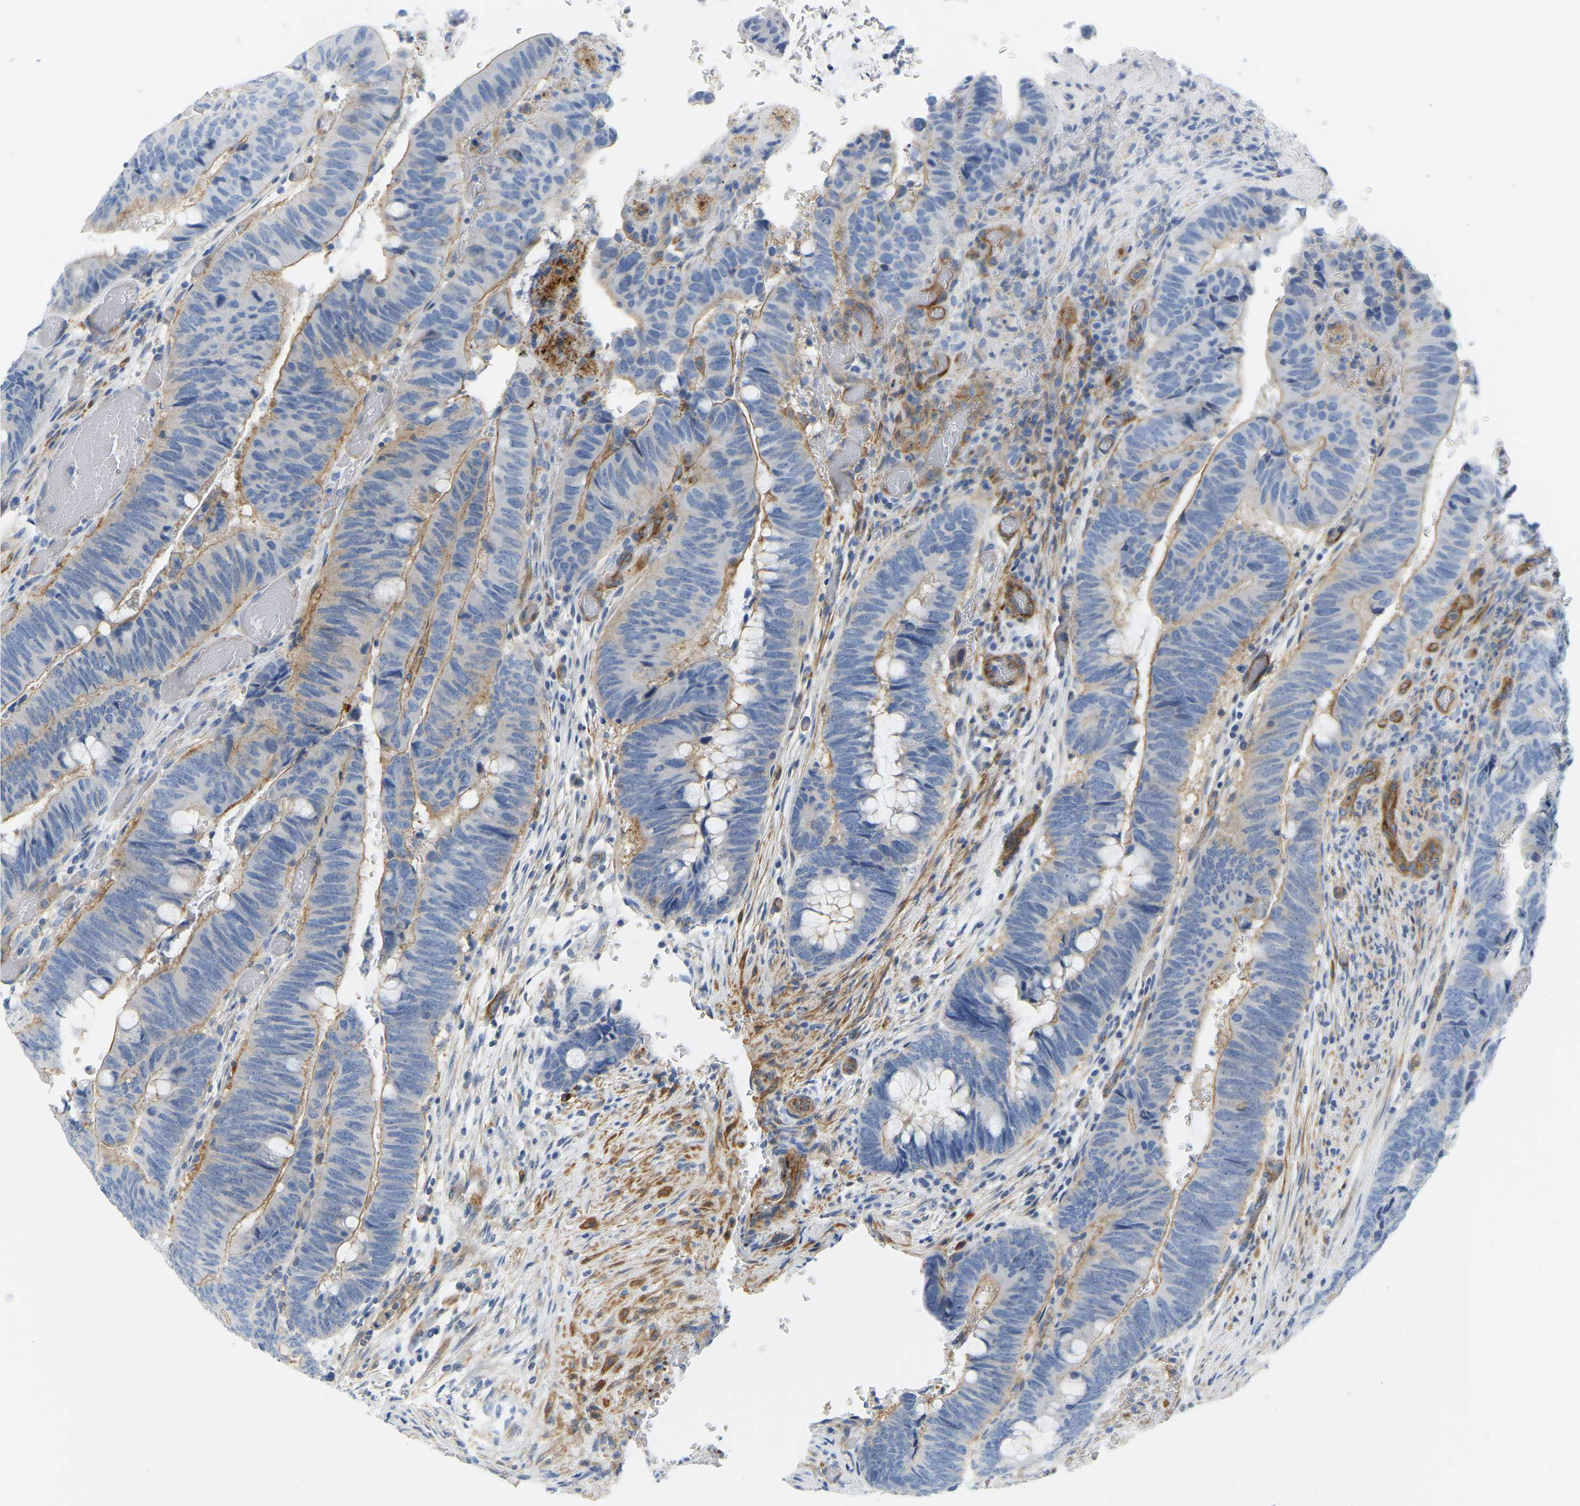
{"staining": {"intensity": "moderate", "quantity": "<25%", "location": "cytoplasmic/membranous"}, "tissue": "colorectal cancer", "cell_type": "Tumor cells", "image_type": "cancer", "snomed": [{"axis": "morphology", "description": "Normal tissue, NOS"}, {"axis": "morphology", "description": "Adenocarcinoma, NOS"}, {"axis": "topography", "description": "Rectum"}], "caption": "Brown immunohistochemical staining in human colorectal adenocarcinoma shows moderate cytoplasmic/membranous expression in approximately <25% of tumor cells. (IHC, brightfield microscopy, high magnification).", "gene": "MYL3", "patient": {"sex": "male", "age": 92}}